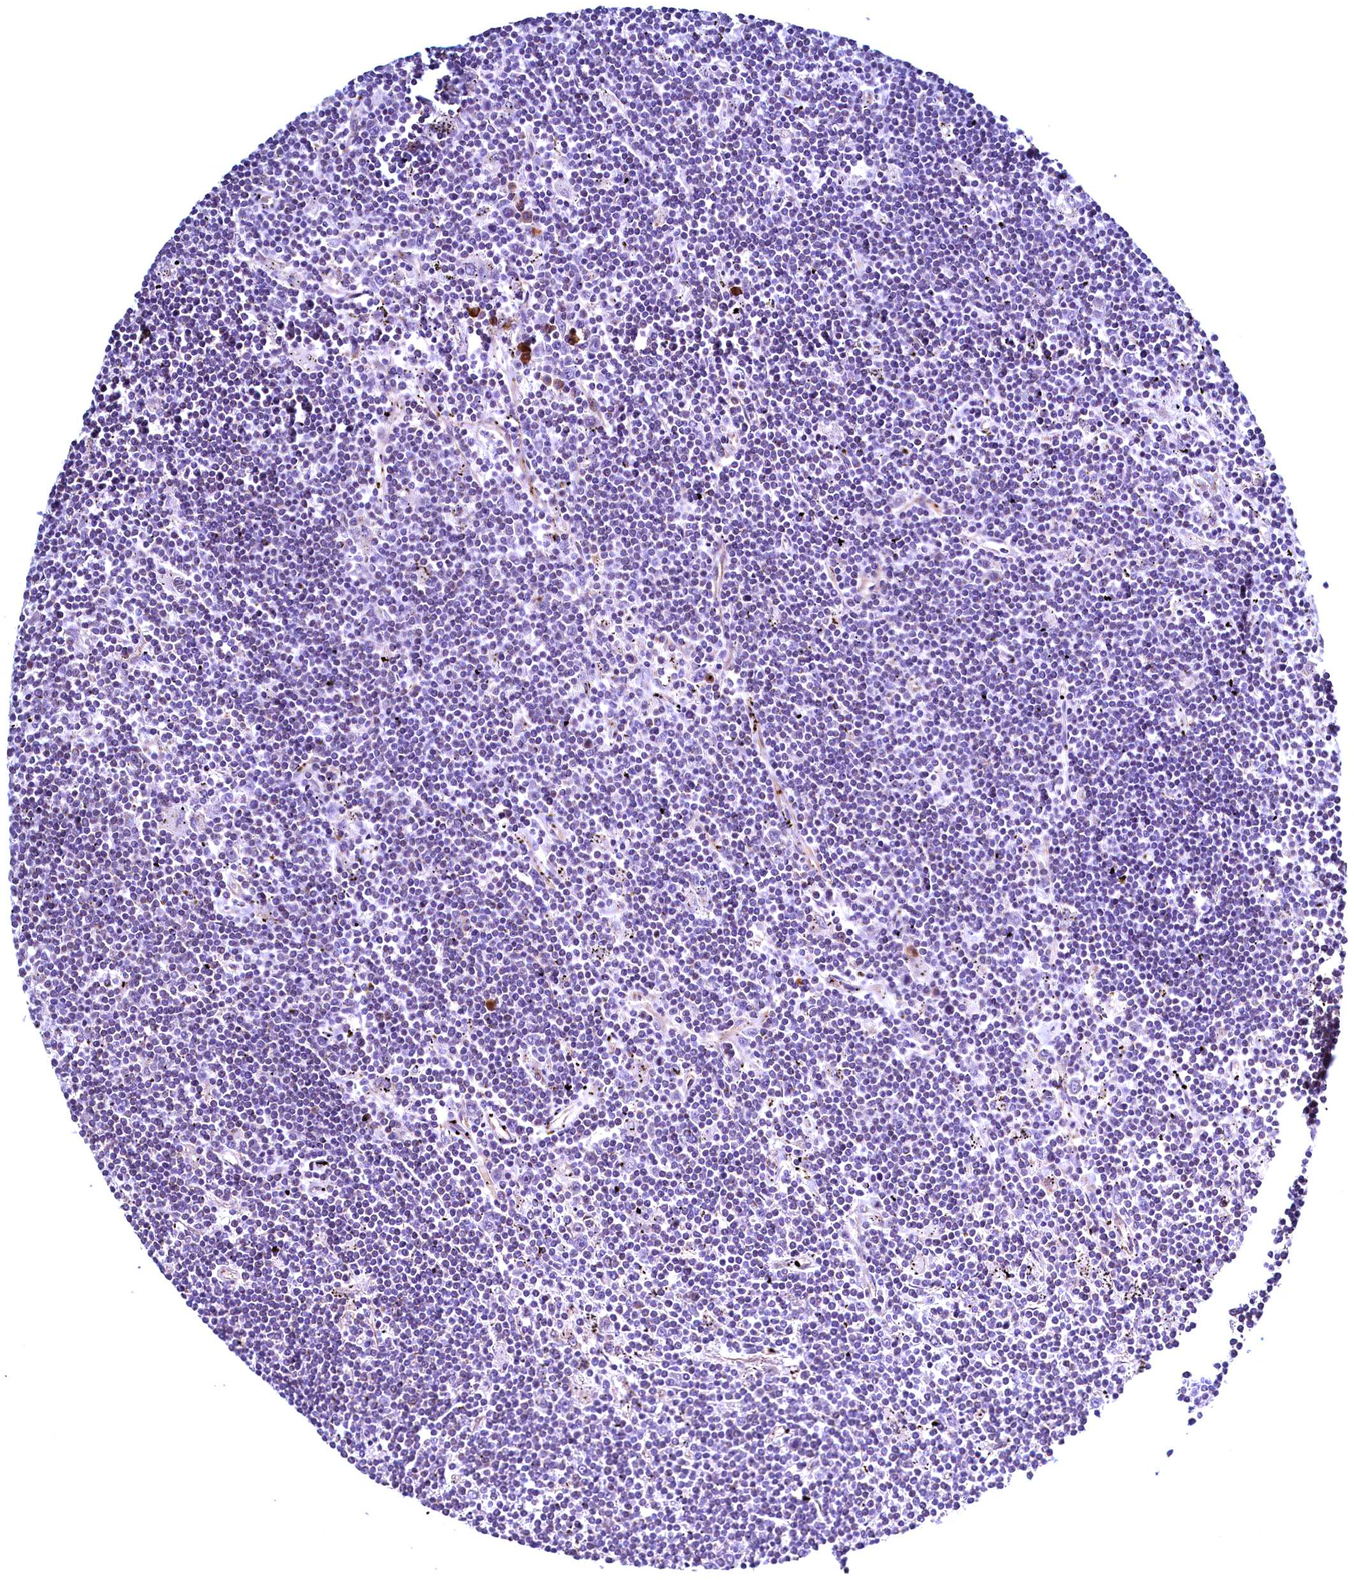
{"staining": {"intensity": "negative", "quantity": "none", "location": "none"}, "tissue": "lymphoma", "cell_type": "Tumor cells", "image_type": "cancer", "snomed": [{"axis": "morphology", "description": "Malignant lymphoma, non-Hodgkin's type, Low grade"}, {"axis": "topography", "description": "Spleen"}], "caption": "An image of human malignant lymphoma, non-Hodgkin's type (low-grade) is negative for staining in tumor cells.", "gene": "RBFA", "patient": {"sex": "male", "age": 76}}